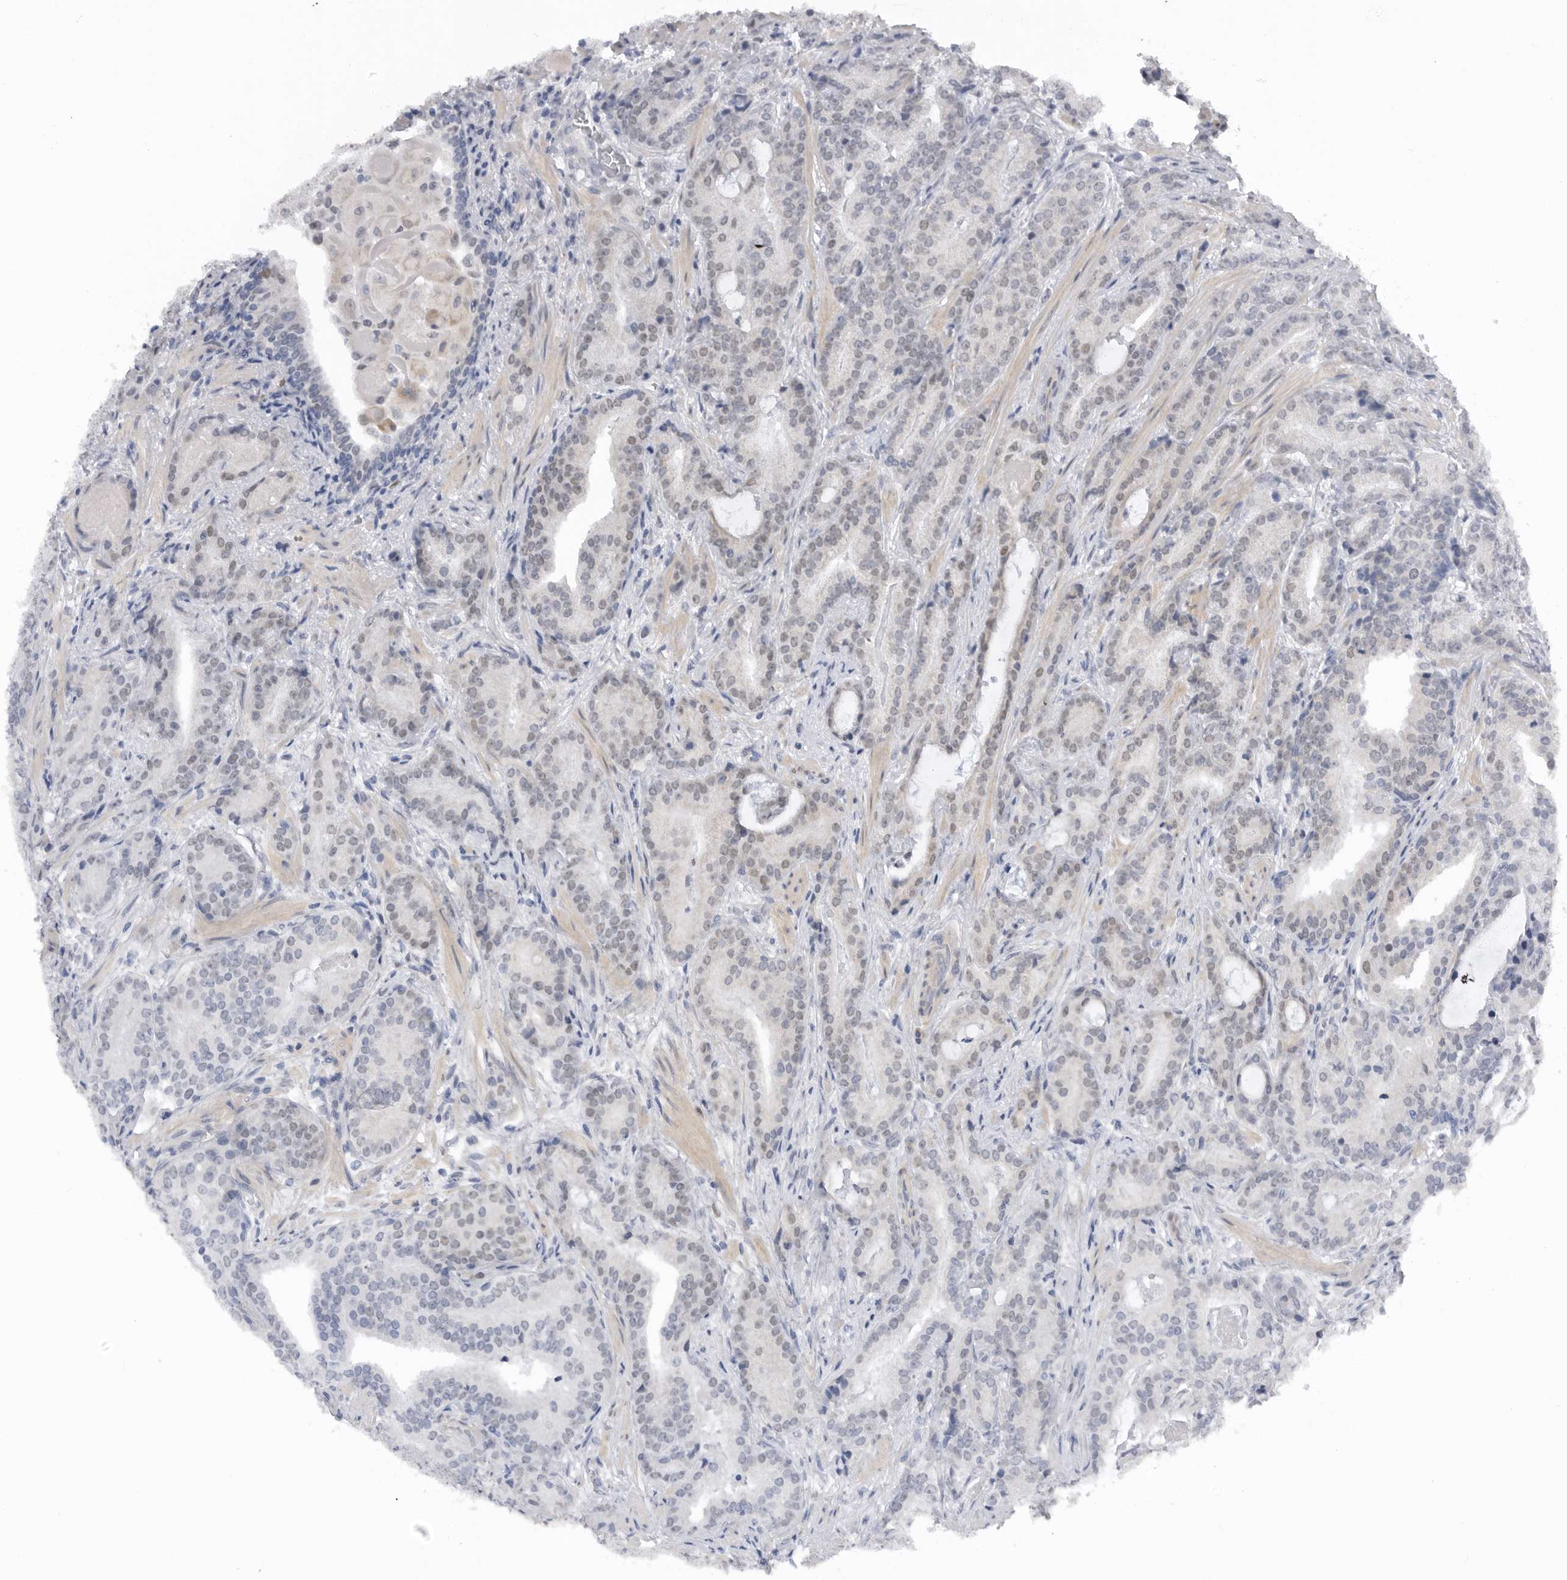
{"staining": {"intensity": "weak", "quantity": "<25%", "location": "nuclear"}, "tissue": "prostate cancer", "cell_type": "Tumor cells", "image_type": "cancer", "snomed": [{"axis": "morphology", "description": "Adenocarcinoma, Low grade"}, {"axis": "topography", "description": "Prostate"}], "caption": "This is an immunohistochemistry (IHC) histopathology image of human prostate cancer. There is no positivity in tumor cells.", "gene": "SMARCC1", "patient": {"sex": "male", "age": 67}}